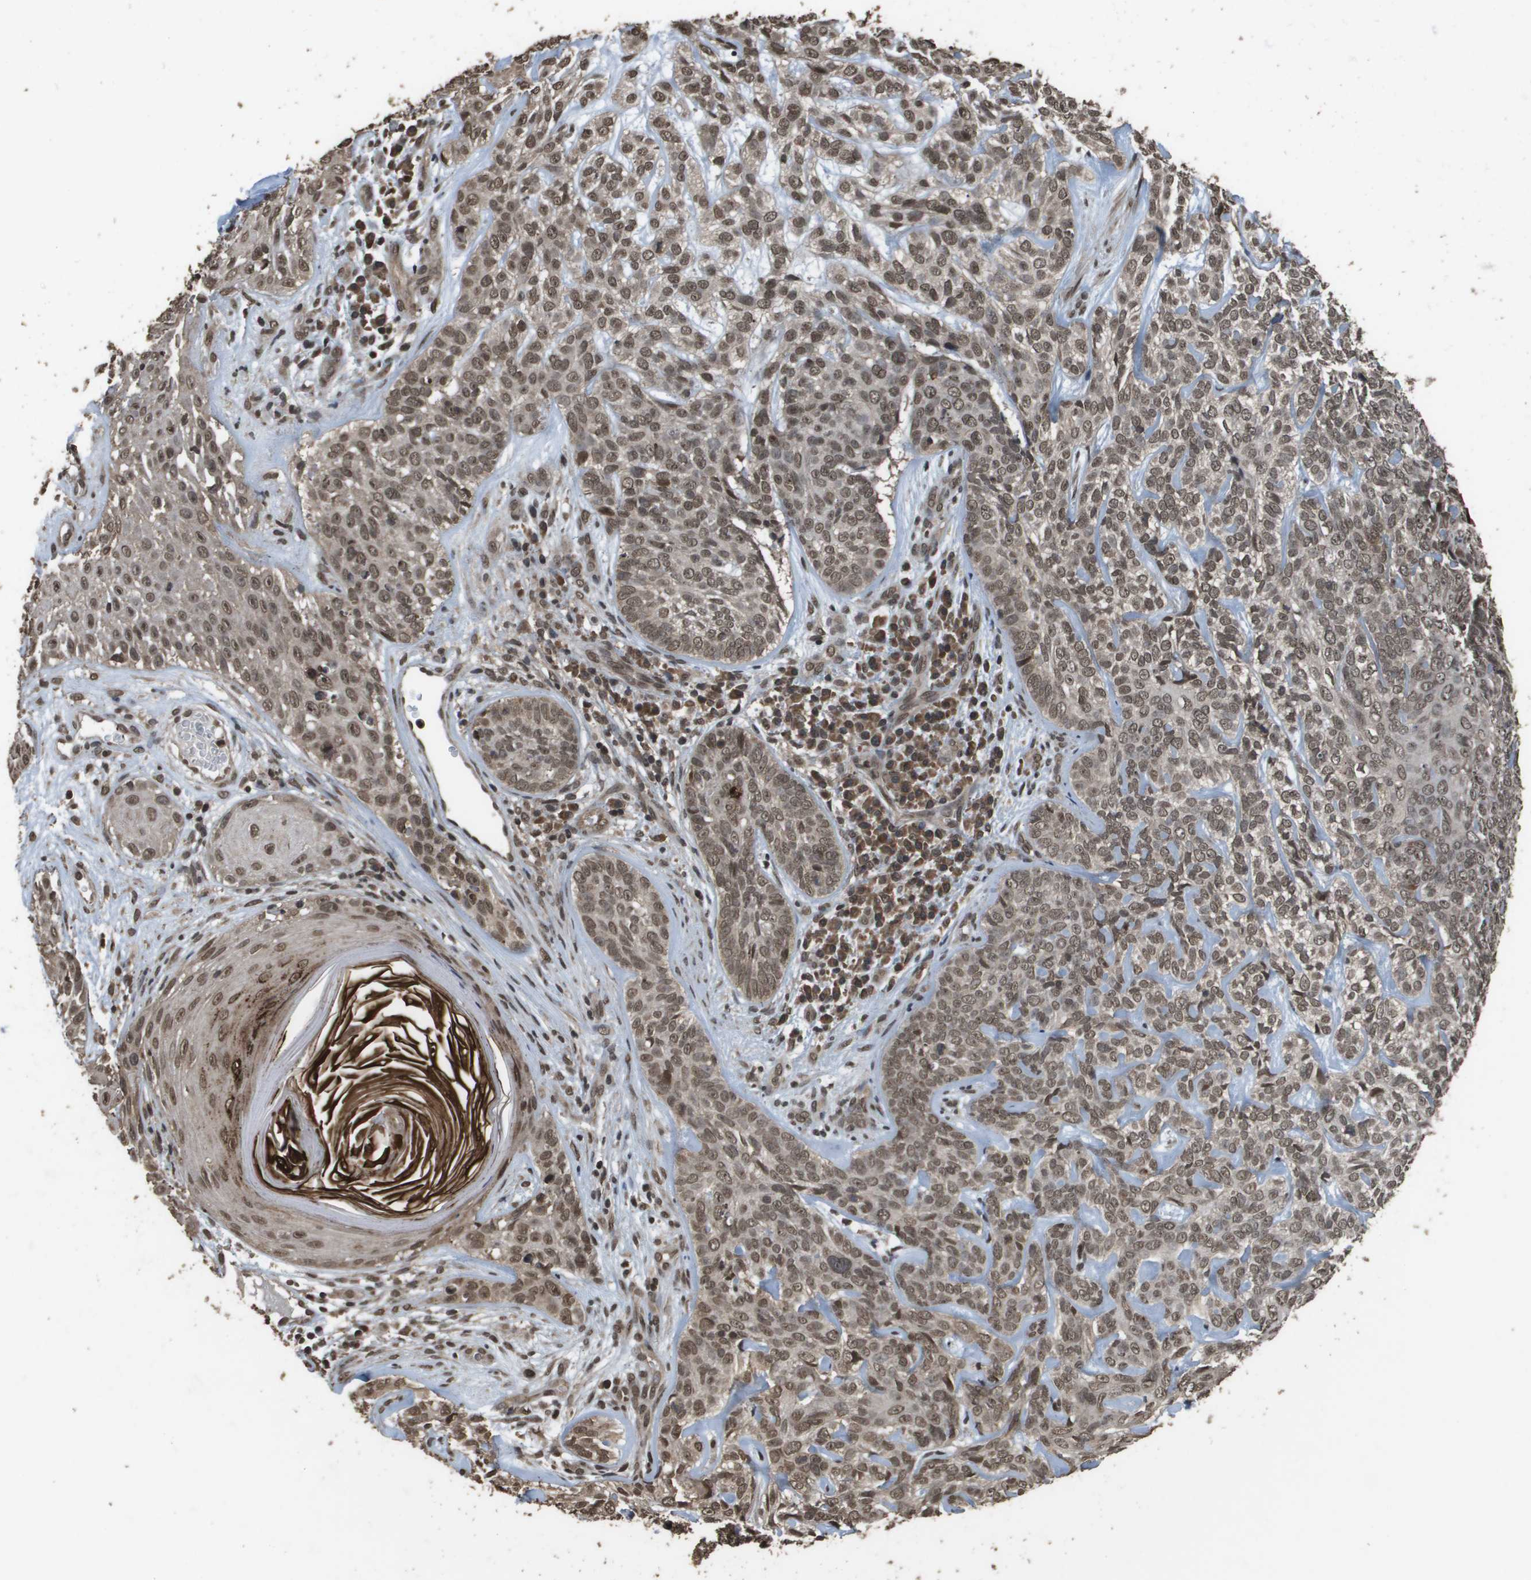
{"staining": {"intensity": "moderate", "quantity": ">75%", "location": "nuclear"}, "tissue": "skin cancer", "cell_type": "Tumor cells", "image_type": "cancer", "snomed": [{"axis": "morphology", "description": "Basal cell carcinoma"}, {"axis": "topography", "description": "Skin"}], "caption": "Immunohistochemistry (IHC) micrograph of basal cell carcinoma (skin) stained for a protein (brown), which reveals medium levels of moderate nuclear staining in approximately >75% of tumor cells.", "gene": "AXIN2", "patient": {"sex": "male", "age": 72}}